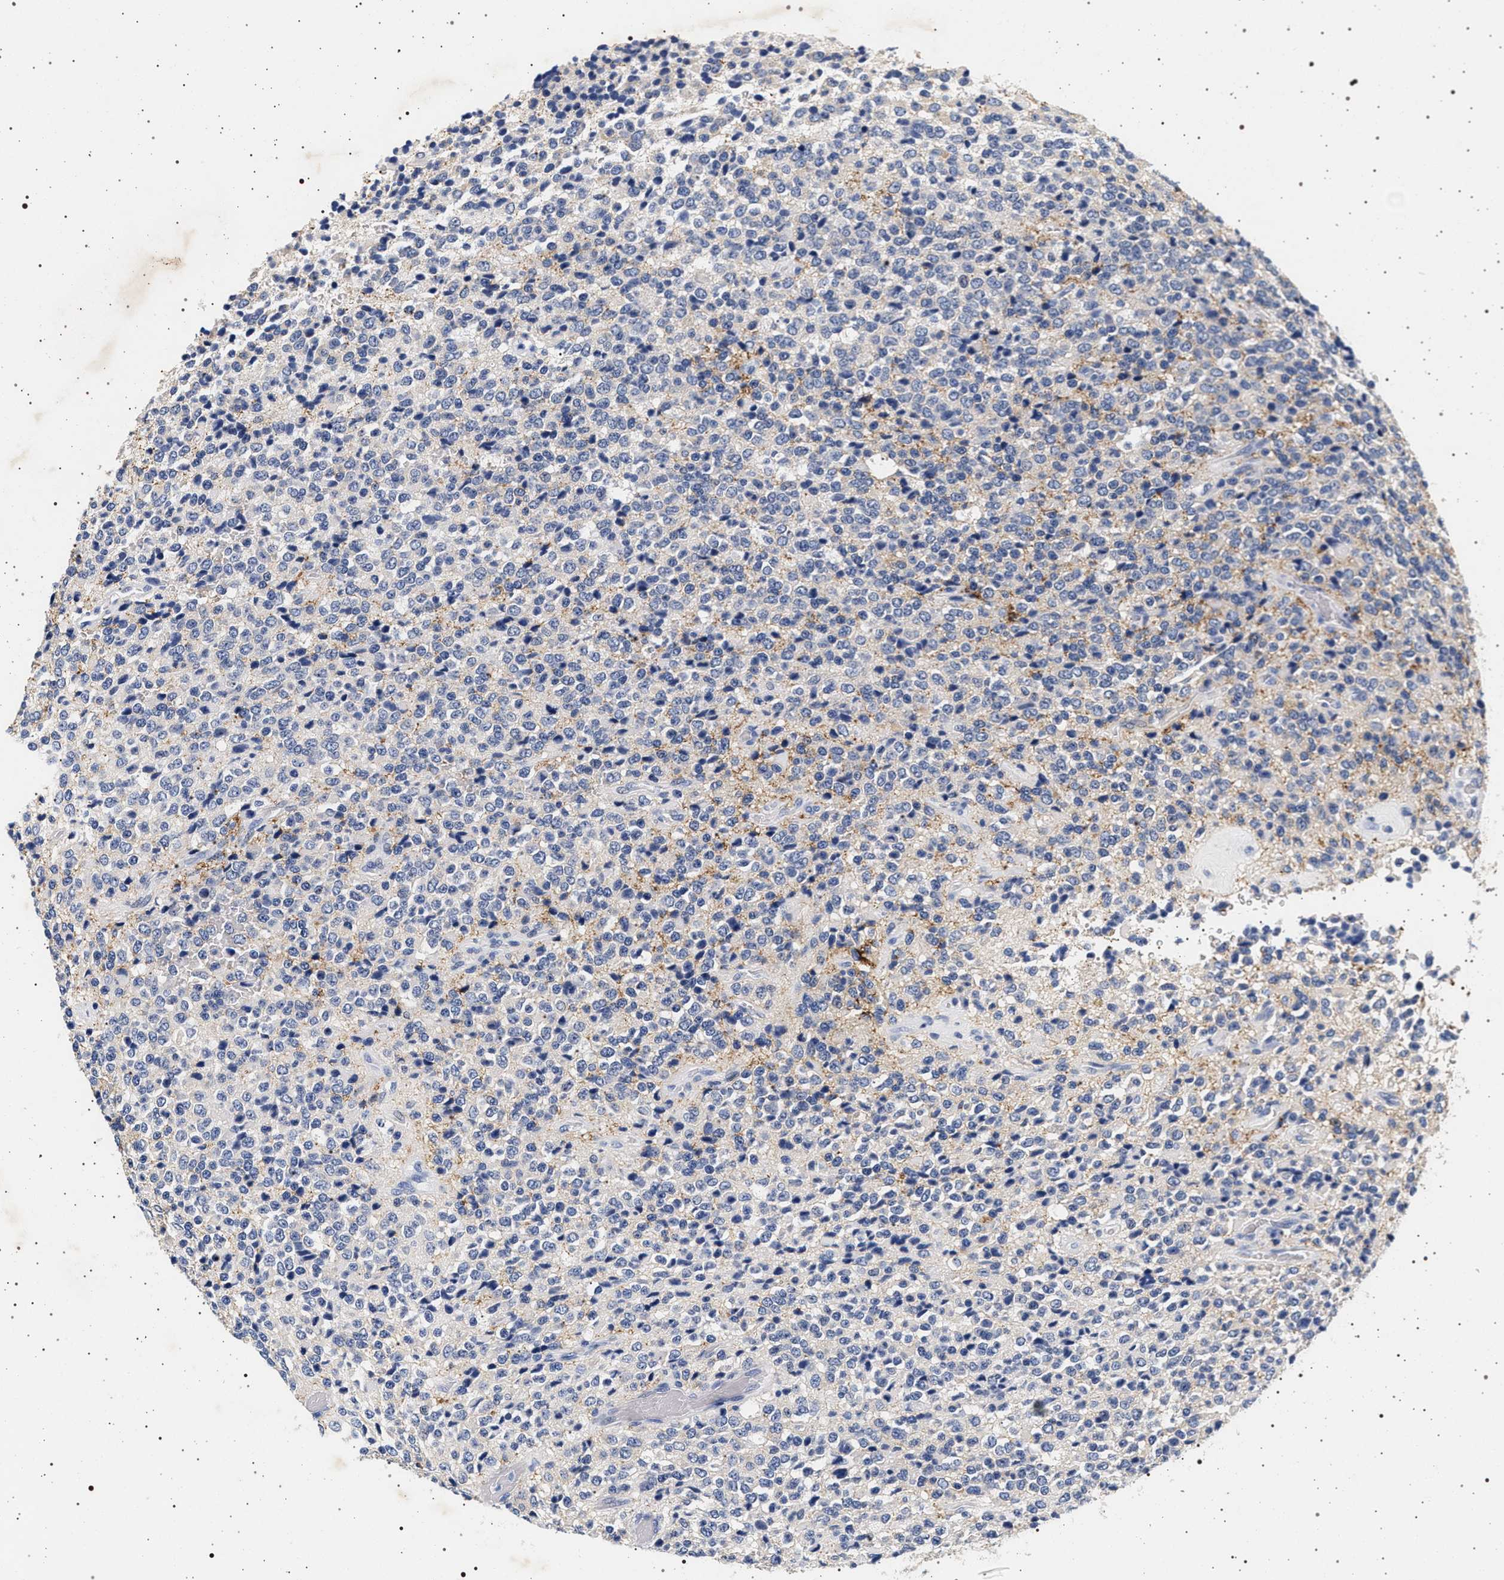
{"staining": {"intensity": "negative", "quantity": "none", "location": "none"}, "tissue": "glioma", "cell_type": "Tumor cells", "image_type": "cancer", "snomed": [{"axis": "morphology", "description": "Glioma, malignant, High grade"}, {"axis": "topography", "description": "pancreas cauda"}], "caption": "Immunohistochemical staining of human glioma displays no significant positivity in tumor cells.", "gene": "SYN1", "patient": {"sex": "male", "age": 60}}